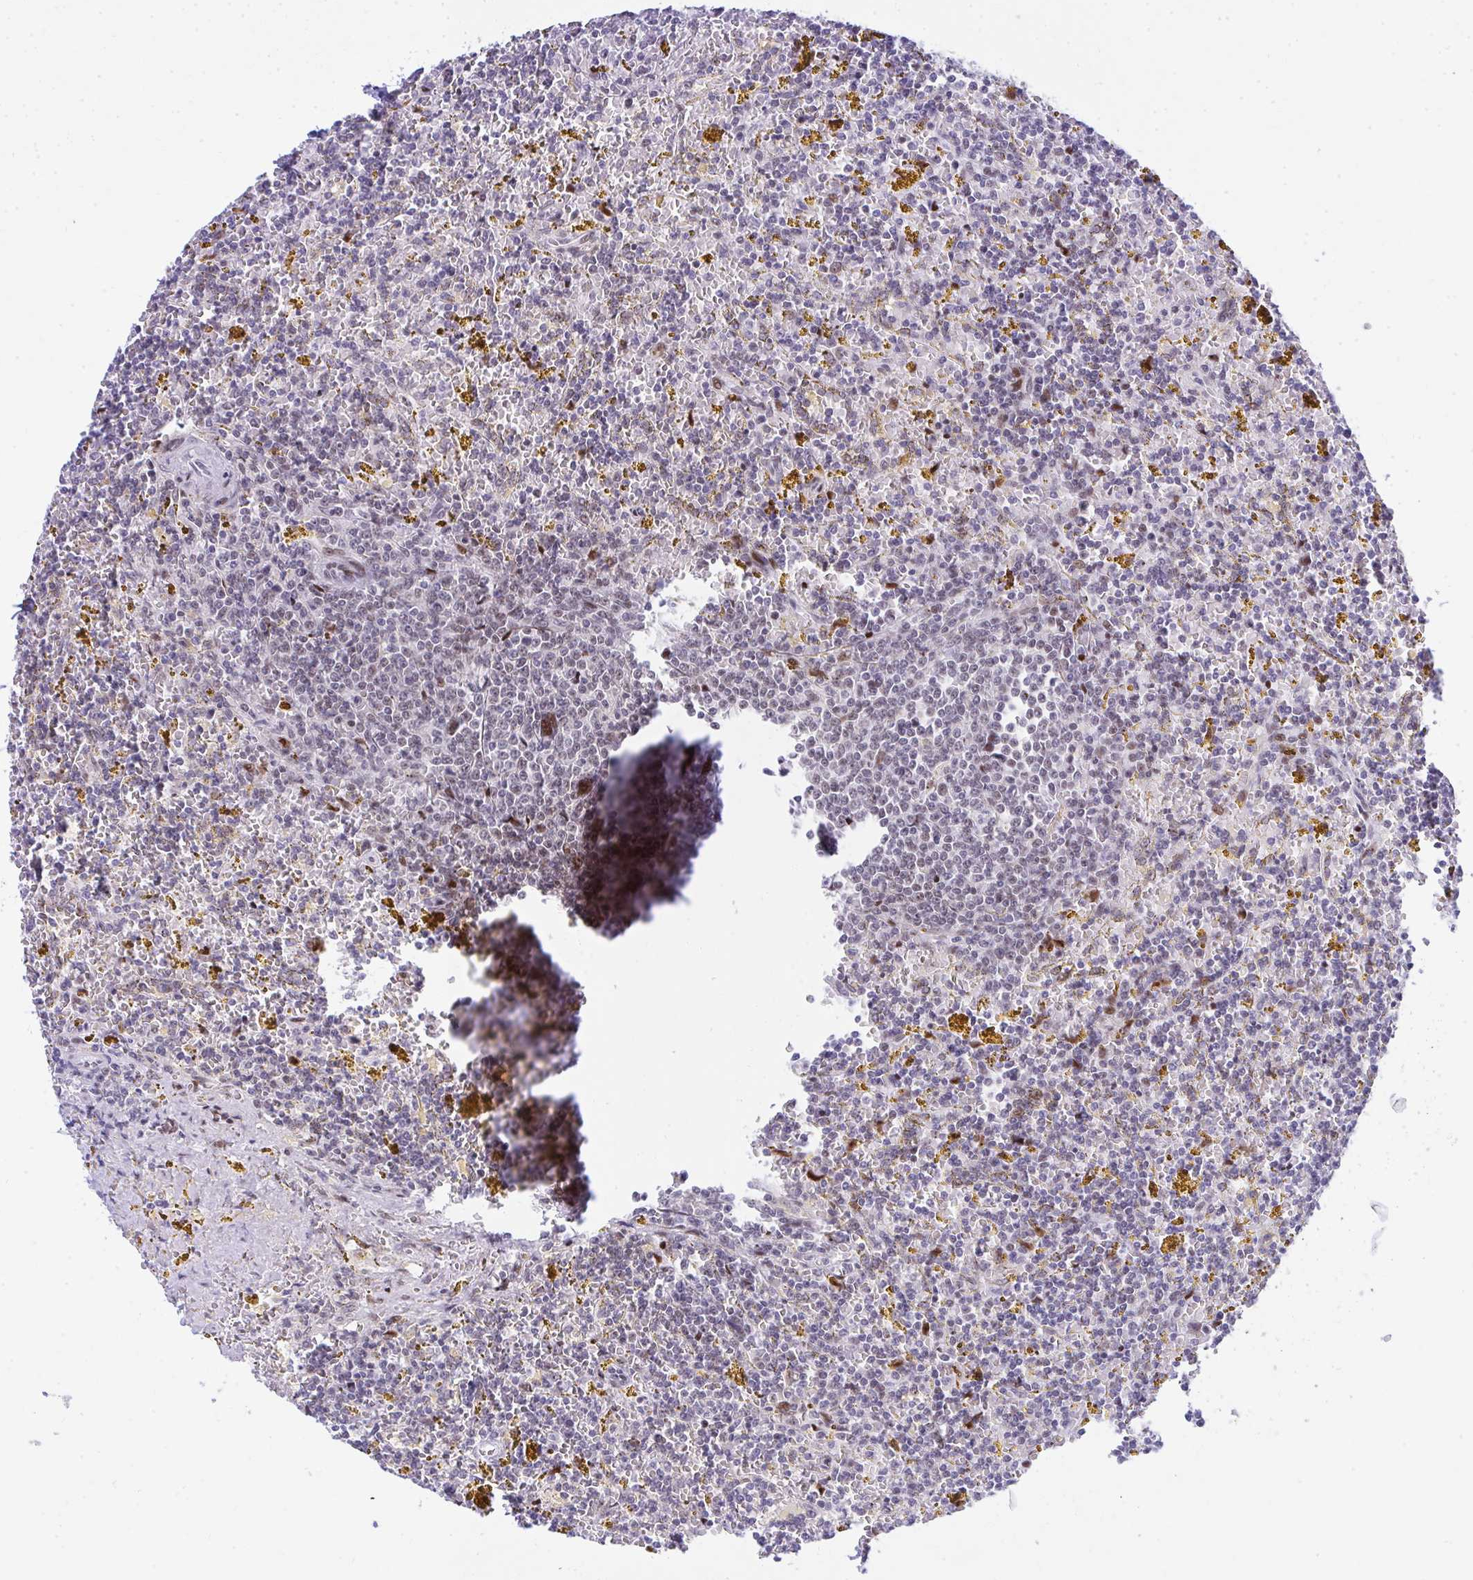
{"staining": {"intensity": "weak", "quantity": "<25%", "location": "nuclear"}, "tissue": "lymphoma", "cell_type": "Tumor cells", "image_type": "cancer", "snomed": [{"axis": "morphology", "description": "Malignant lymphoma, non-Hodgkin's type, Low grade"}, {"axis": "topography", "description": "Spleen"}, {"axis": "topography", "description": "Lymph node"}], "caption": "A high-resolution histopathology image shows IHC staining of low-grade malignant lymphoma, non-Hodgkin's type, which reveals no significant staining in tumor cells.", "gene": "GLDN", "patient": {"sex": "female", "age": 66}}